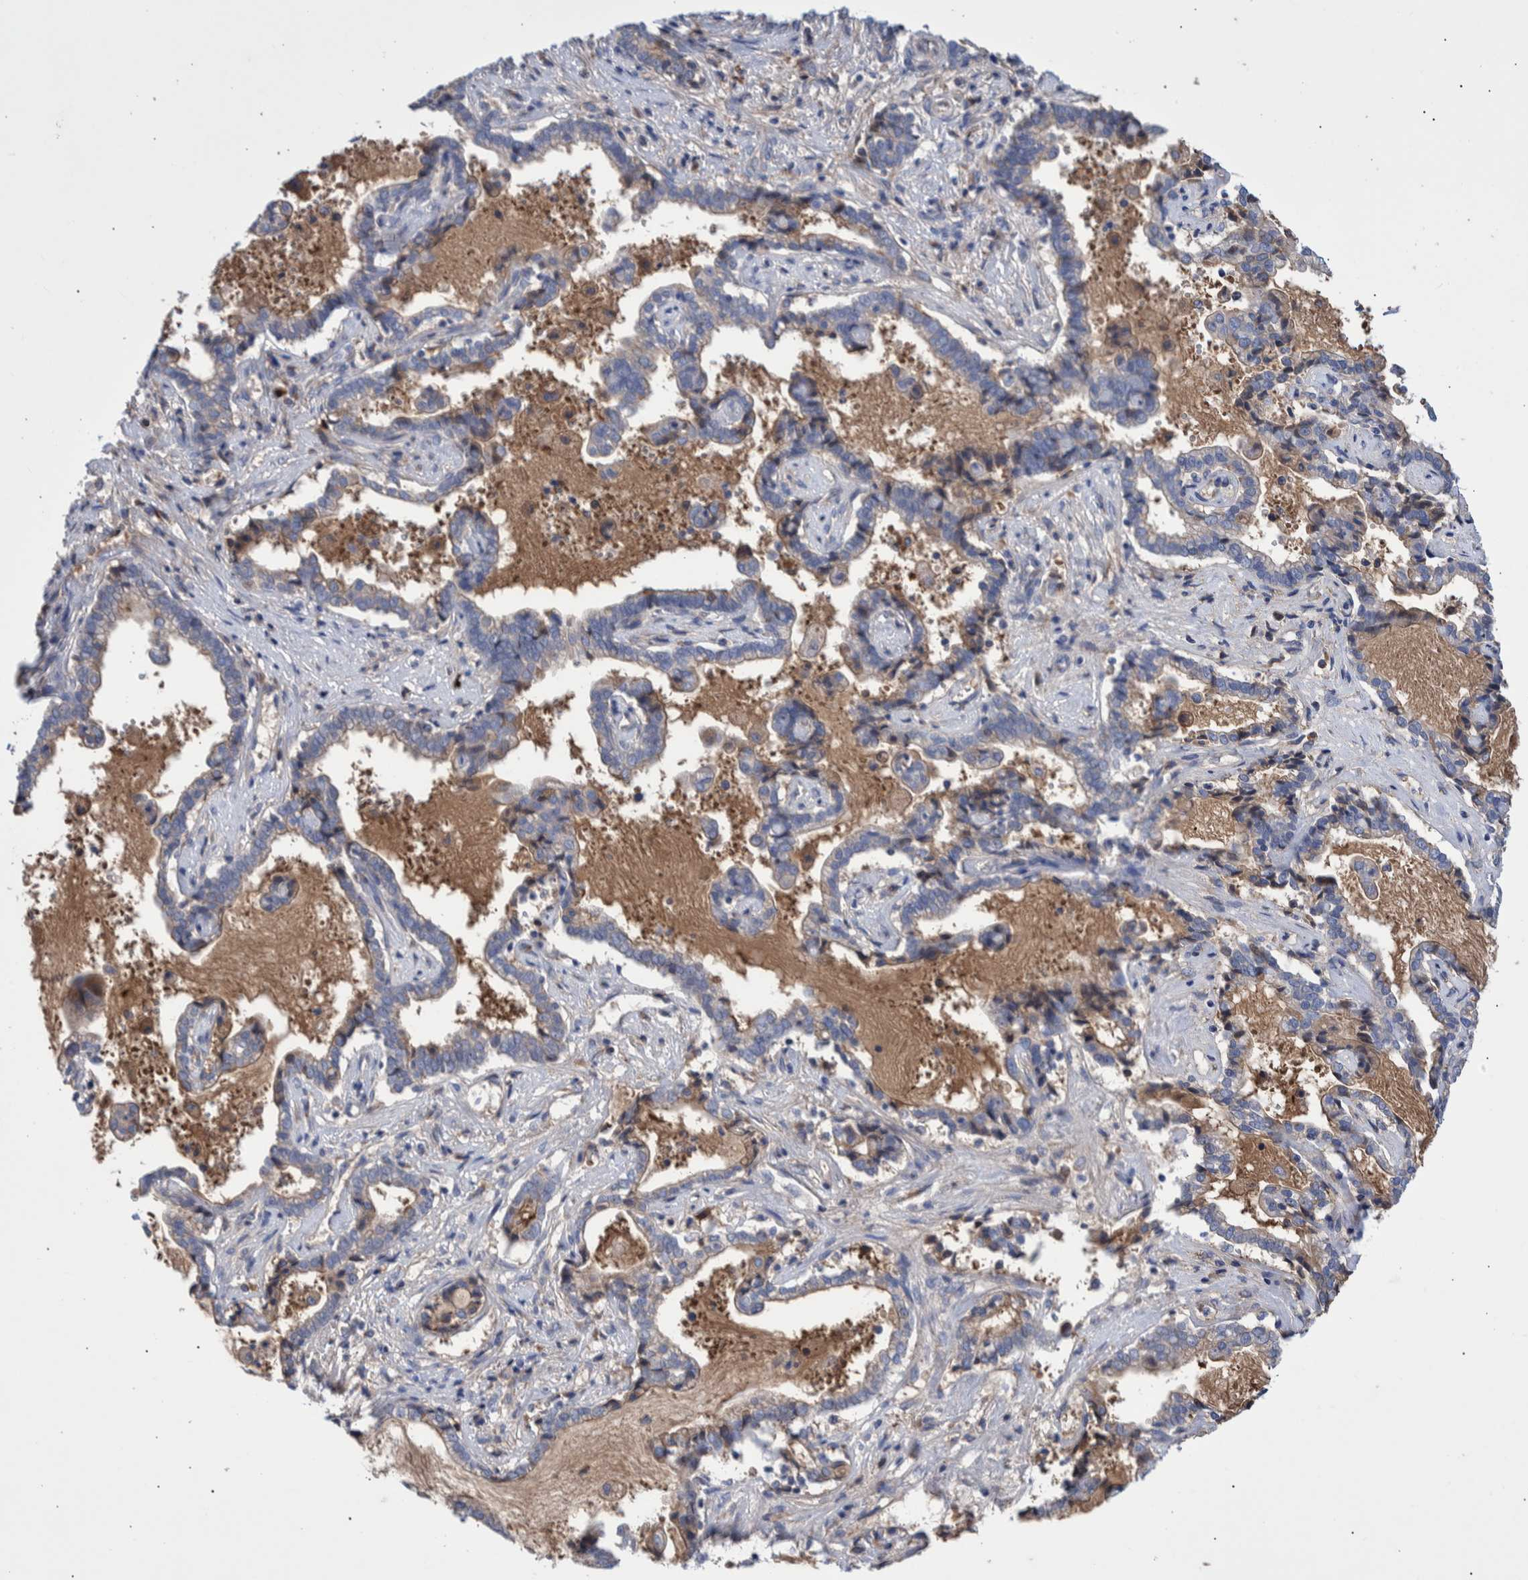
{"staining": {"intensity": "negative", "quantity": "none", "location": "none"}, "tissue": "liver cancer", "cell_type": "Tumor cells", "image_type": "cancer", "snomed": [{"axis": "morphology", "description": "Cholangiocarcinoma"}, {"axis": "topography", "description": "Liver"}], "caption": "IHC micrograph of human liver cholangiocarcinoma stained for a protein (brown), which displays no staining in tumor cells.", "gene": "DLL4", "patient": {"sex": "male", "age": 57}}